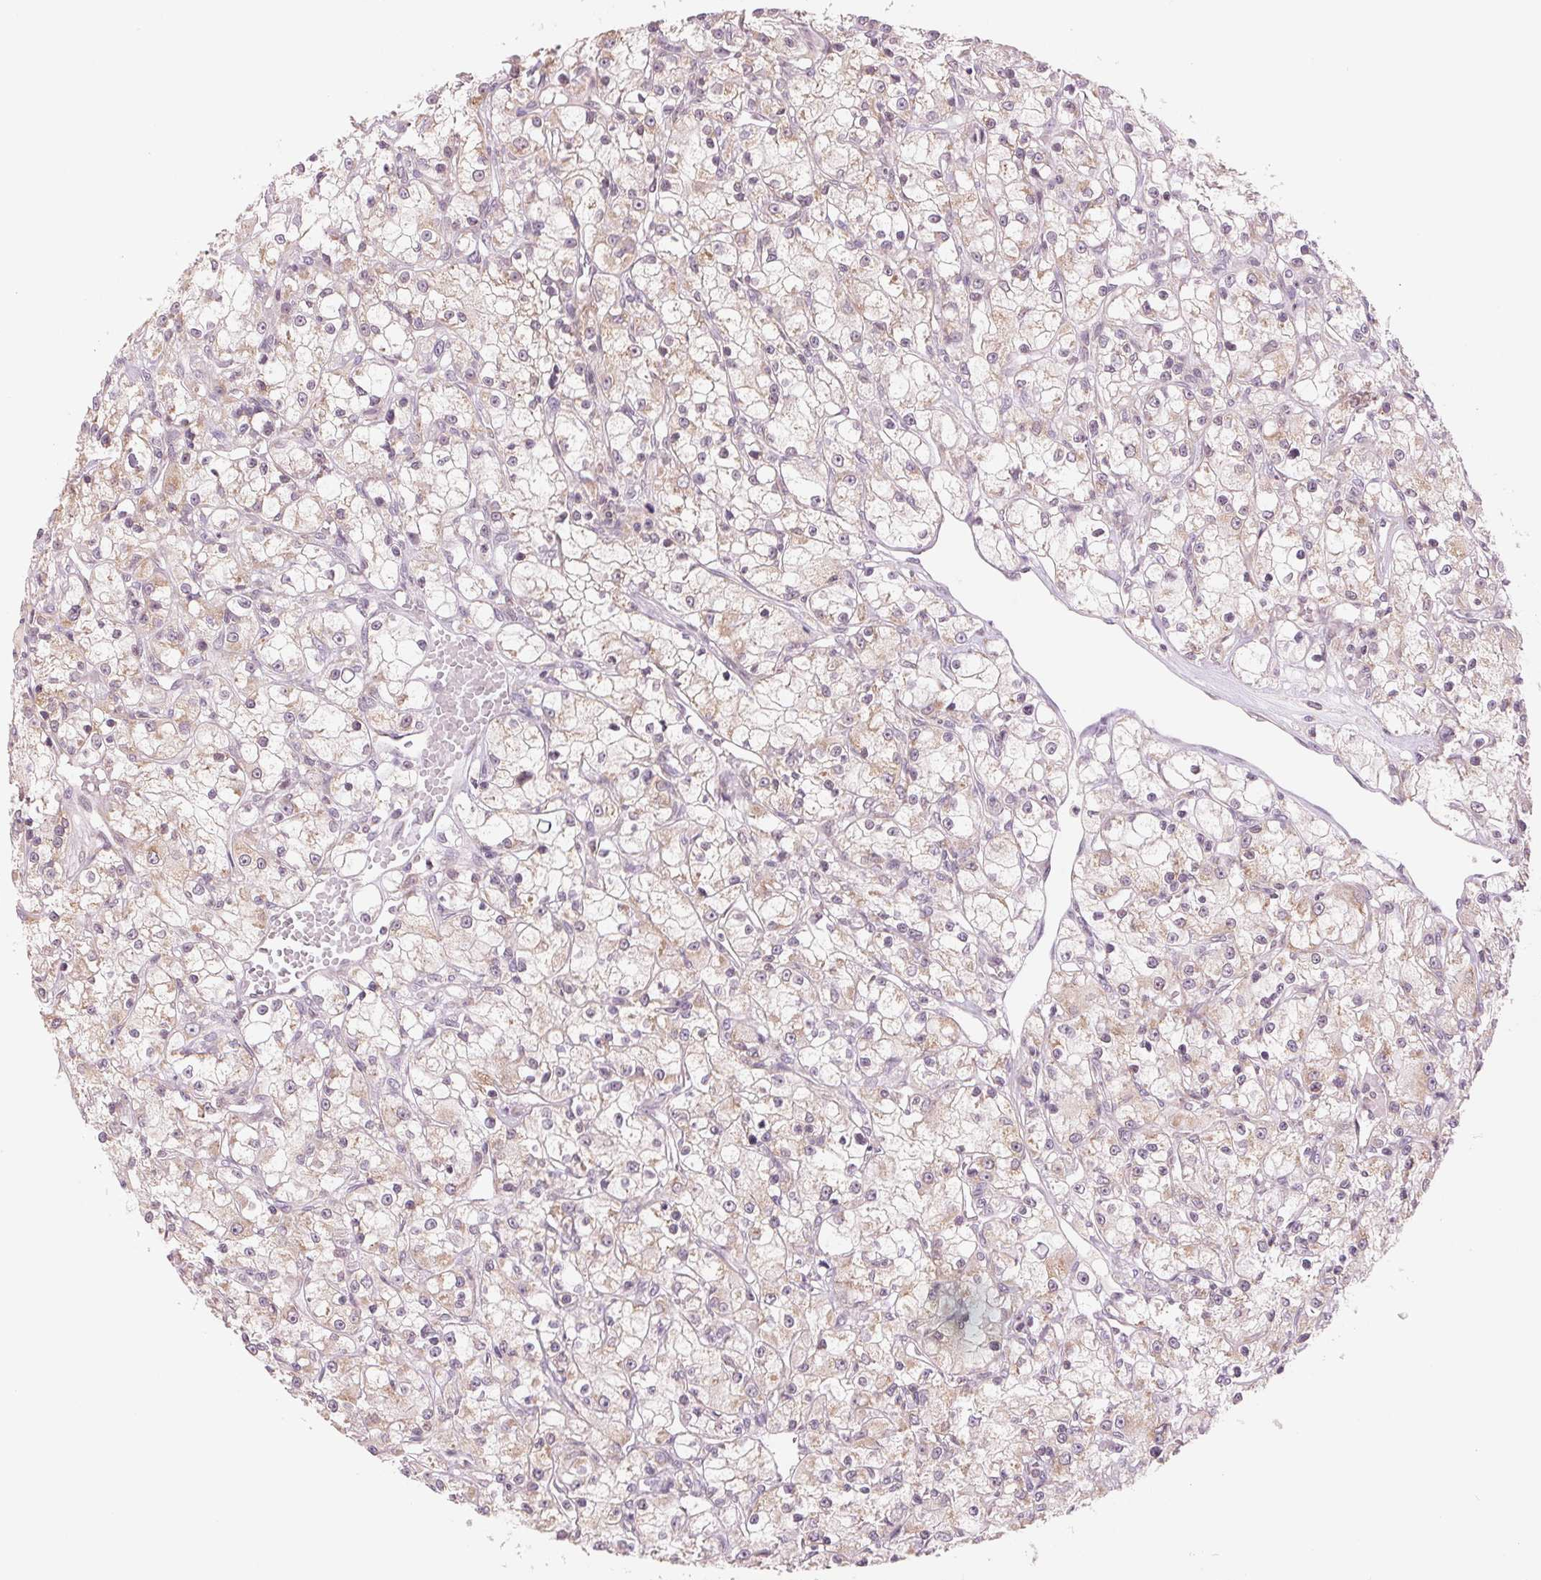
{"staining": {"intensity": "weak", "quantity": "25%-75%", "location": "cytoplasmic/membranous"}, "tissue": "renal cancer", "cell_type": "Tumor cells", "image_type": "cancer", "snomed": [{"axis": "morphology", "description": "Adenocarcinoma, NOS"}, {"axis": "topography", "description": "Kidney"}], "caption": "The image demonstrates a brown stain indicating the presence of a protein in the cytoplasmic/membranous of tumor cells in renal cancer. The protein is shown in brown color, while the nuclei are stained blue.", "gene": "TECR", "patient": {"sex": "female", "age": 59}}